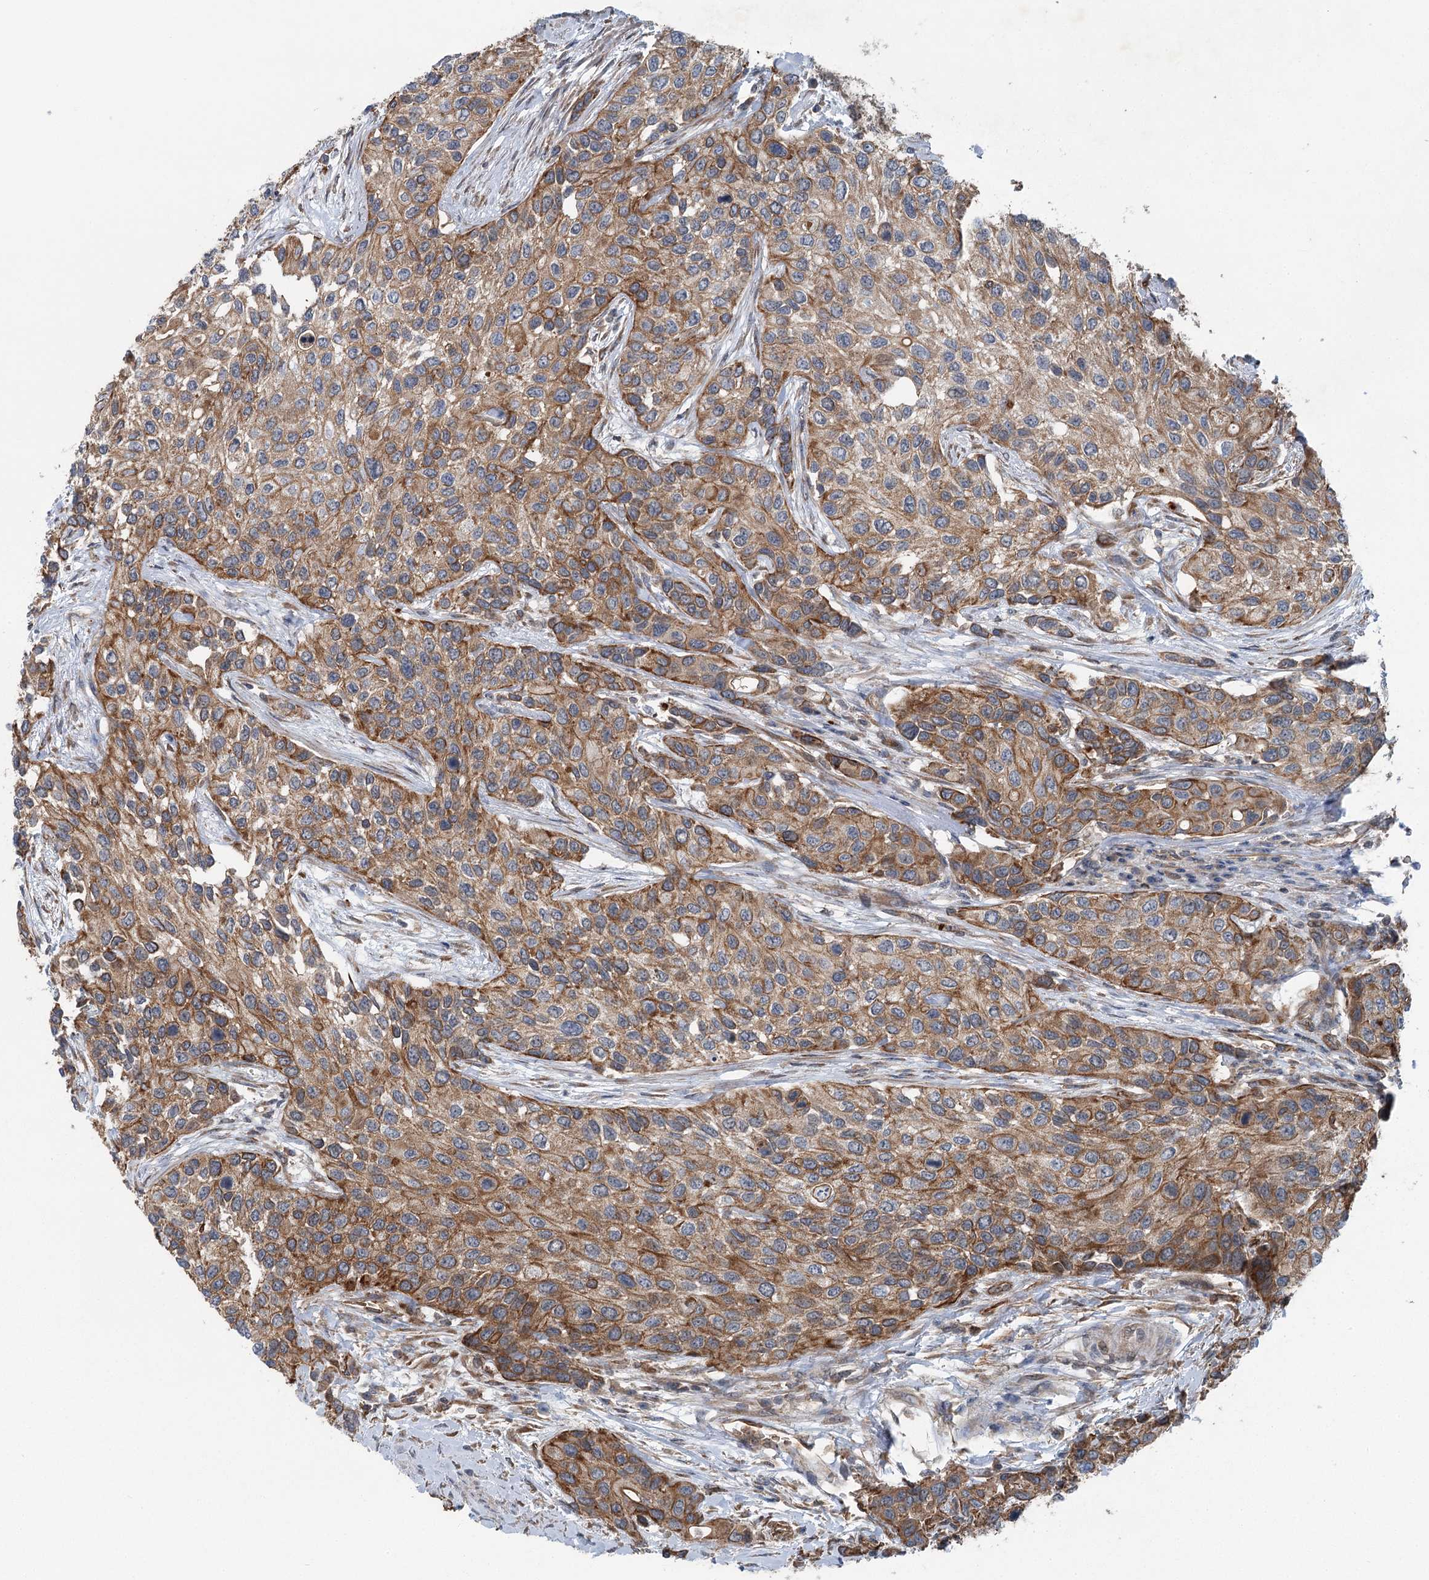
{"staining": {"intensity": "moderate", "quantity": ">75%", "location": "cytoplasmic/membranous"}, "tissue": "urothelial cancer", "cell_type": "Tumor cells", "image_type": "cancer", "snomed": [{"axis": "morphology", "description": "Normal tissue, NOS"}, {"axis": "morphology", "description": "Urothelial carcinoma, High grade"}, {"axis": "topography", "description": "Vascular tissue"}, {"axis": "topography", "description": "Urinary bladder"}], "caption": "Urothelial cancer stained for a protein (brown) exhibits moderate cytoplasmic/membranous positive positivity in about >75% of tumor cells.", "gene": "IQSEC1", "patient": {"sex": "female", "age": 56}}